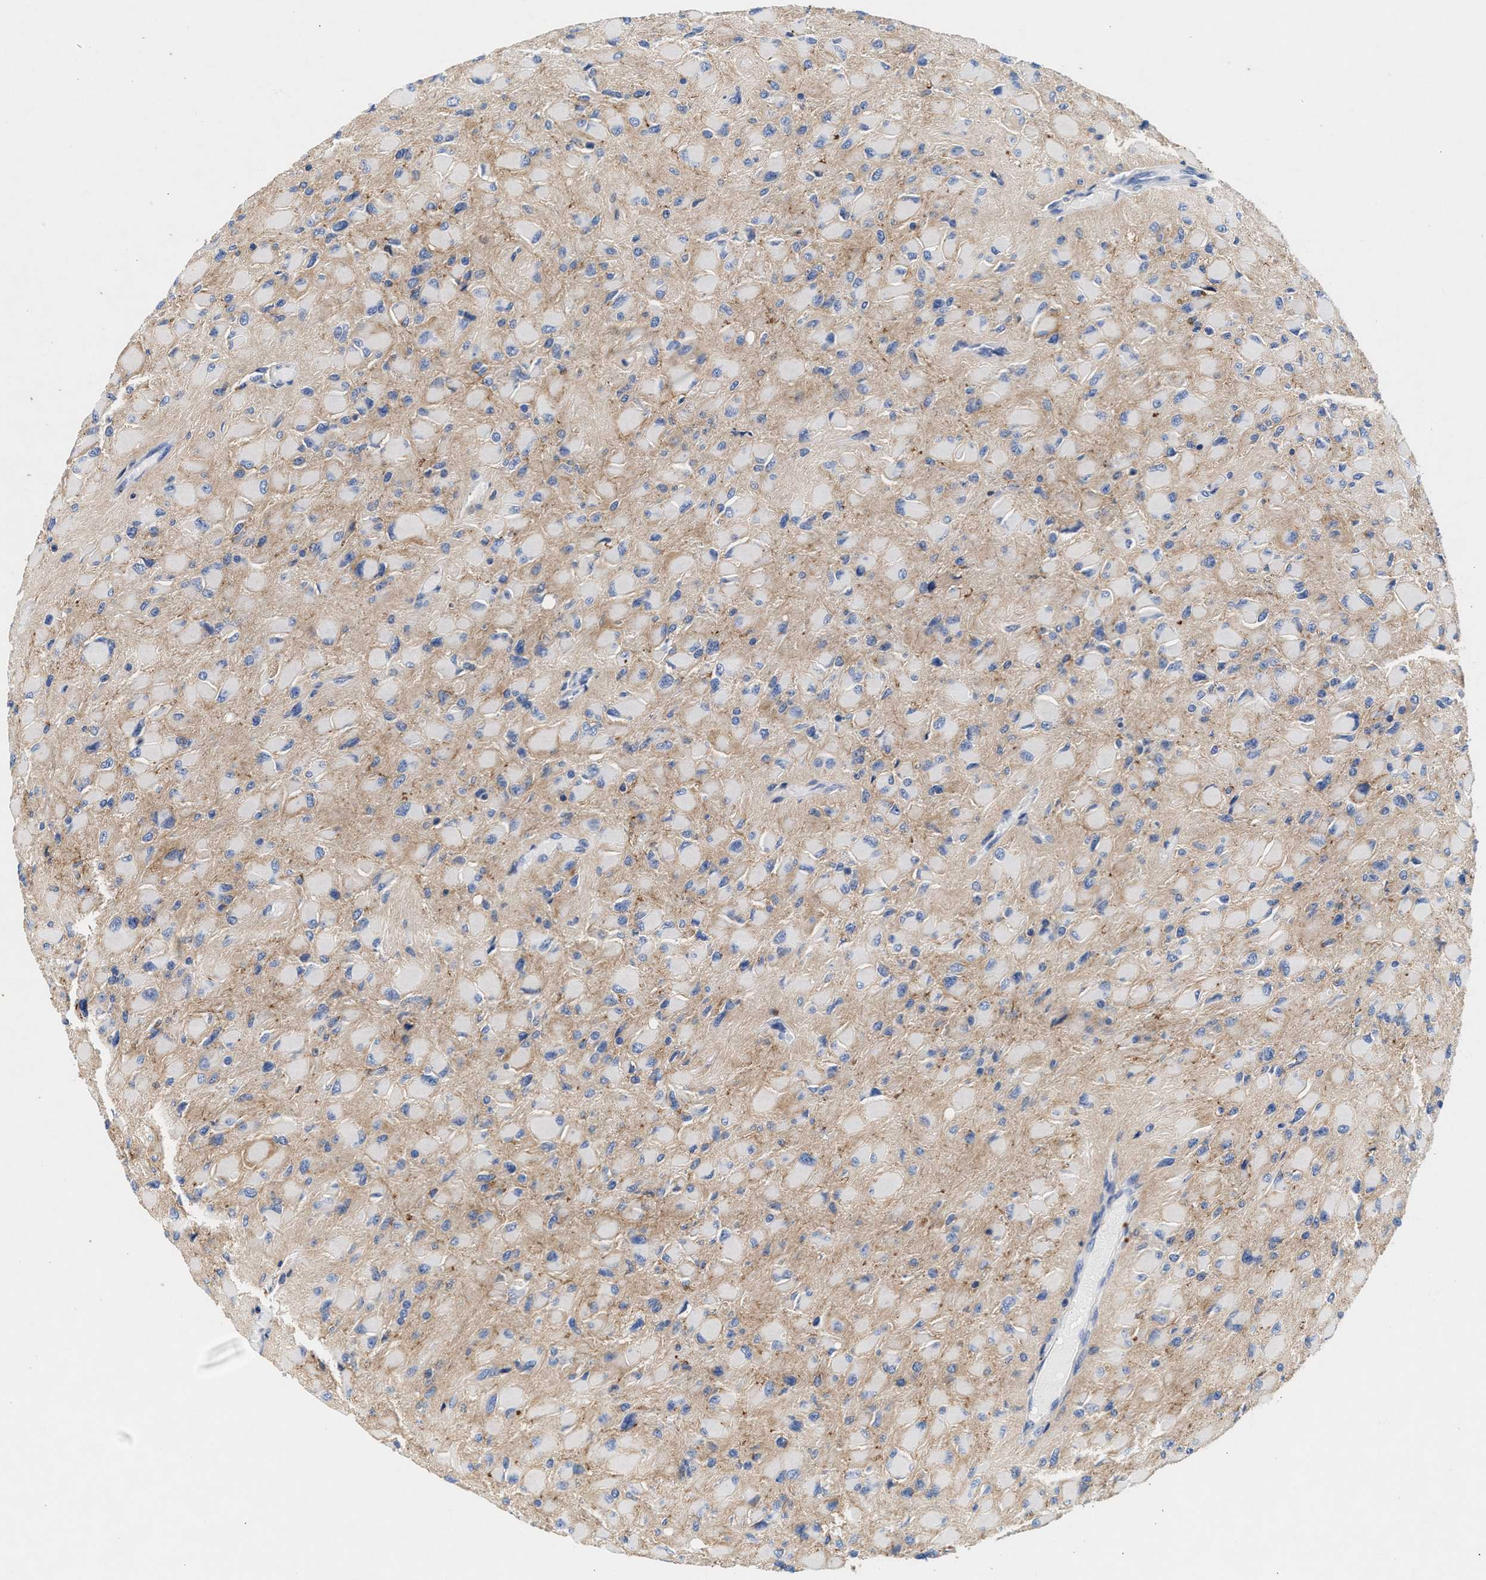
{"staining": {"intensity": "negative", "quantity": "none", "location": "none"}, "tissue": "glioma", "cell_type": "Tumor cells", "image_type": "cancer", "snomed": [{"axis": "morphology", "description": "Glioma, malignant, High grade"}, {"axis": "topography", "description": "Cerebral cortex"}], "caption": "This image is of malignant high-grade glioma stained with immunohistochemistry to label a protein in brown with the nuclei are counter-stained blue. There is no expression in tumor cells.", "gene": "GNAI3", "patient": {"sex": "female", "age": 36}}